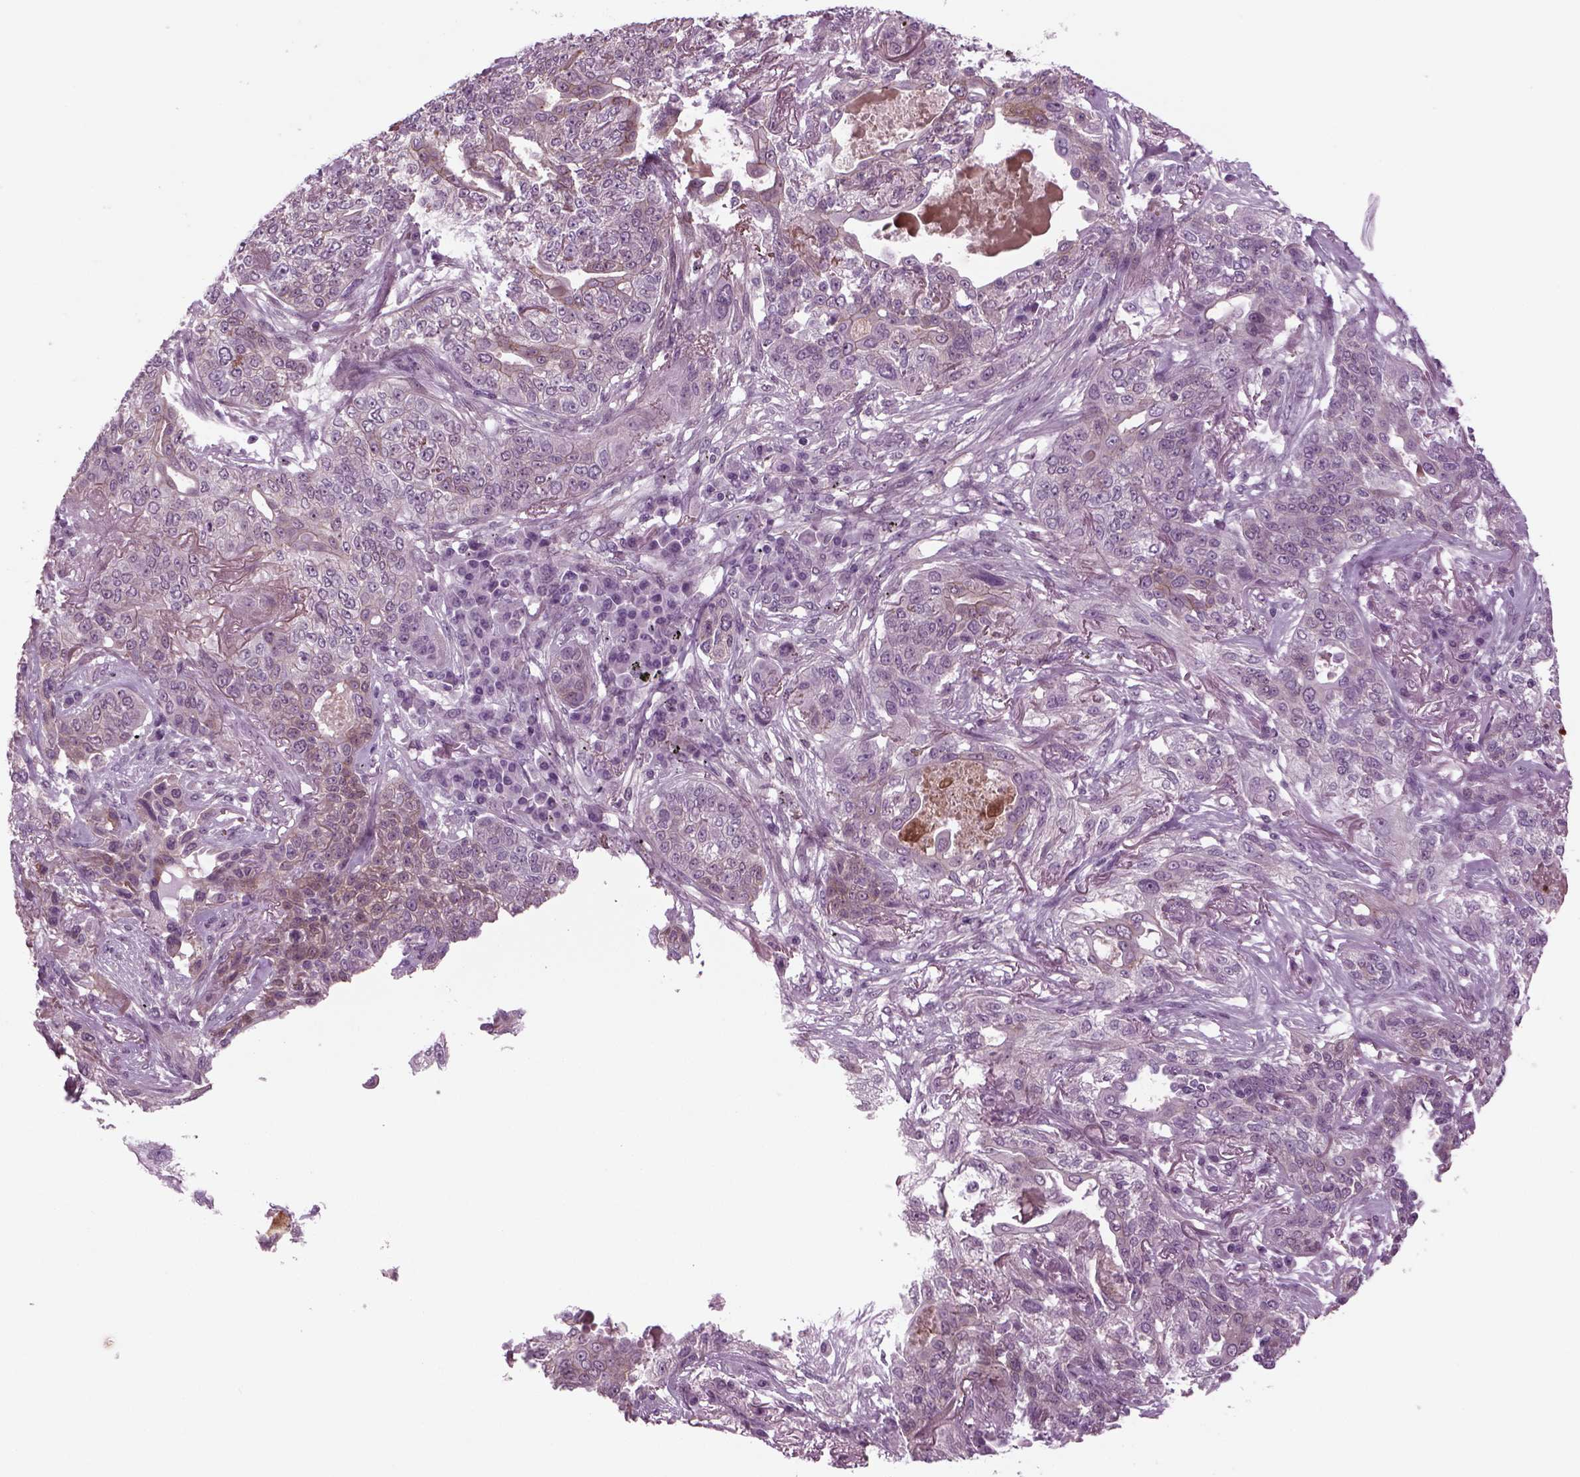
{"staining": {"intensity": "moderate", "quantity": "<25%", "location": "cytoplasmic/membranous"}, "tissue": "lung cancer", "cell_type": "Tumor cells", "image_type": "cancer", "snomed": [{"axis": "morphology", "description": "Squamous cell carcinoma, NOS"}, {"axis": "topography", "description": "Lung"}], "caption": "Immunohistochemistry of lung squamous cell carcinoma demonstrates low levels of moderate cytoplasmic/membranous expression in approximately <25% of tumor cells.", "gene": "ODF3", "patient": {"sex": "female", "age": 70}}